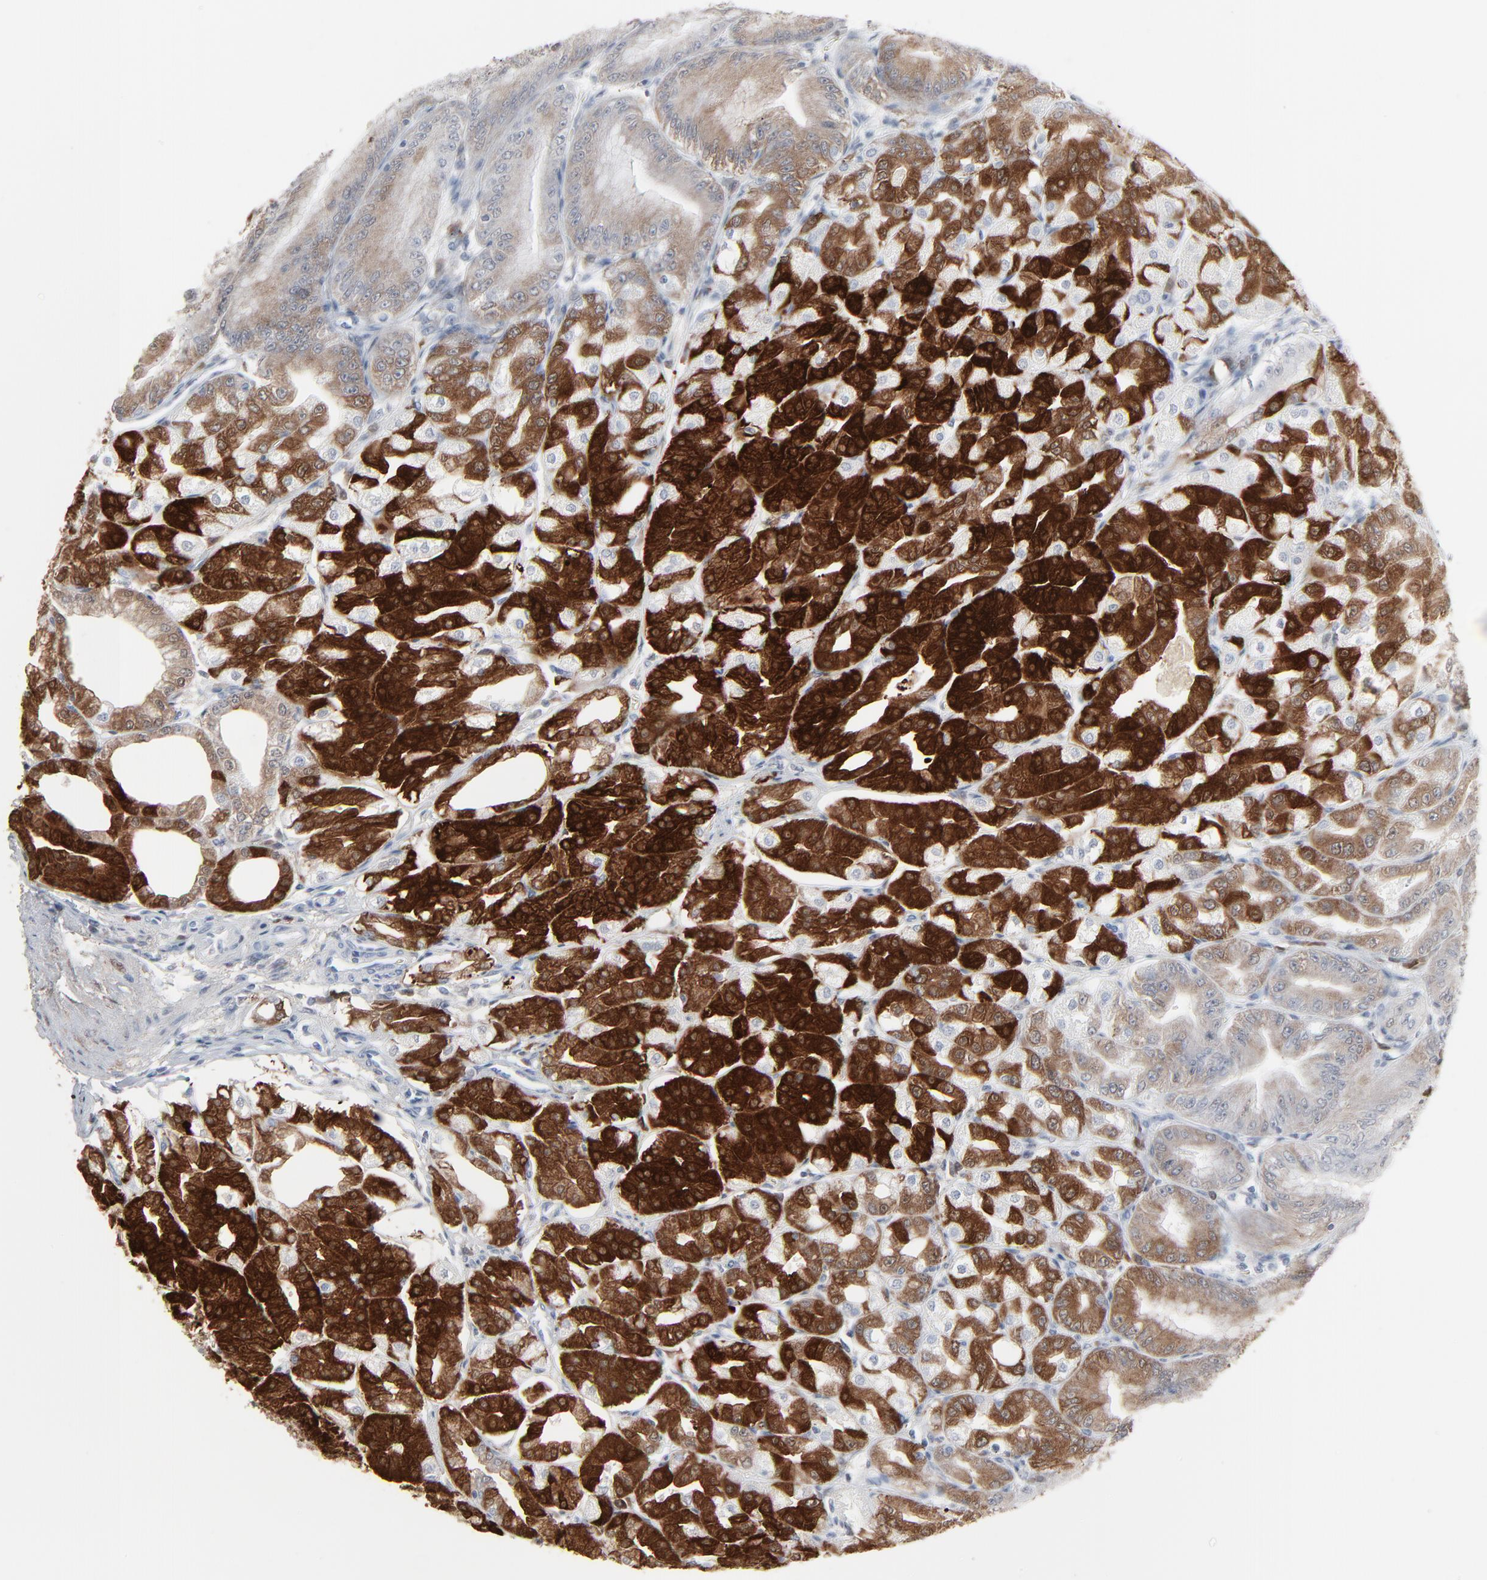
{"staining": {"intensity": "strong", "quantity": "25%-75%", "location": "cytoplasmic/membranous"}, "tissue": "stomach", "cell_type": "Glandular cells", "image_type": "normal", "snomed": [{"axis": "morphology", "description": "Normal tissue, NOS"}, {"axis": "topography", "description": "Stomach, lower"}], "caption": "Immunohistochemical staining of normal human stomach shows high levels of strong cytoplasmic/membranous positivity in about 25%-75% of glandular cells.", "gene": "PHGDH", "patient": {"sex": "male", "age": 71}}